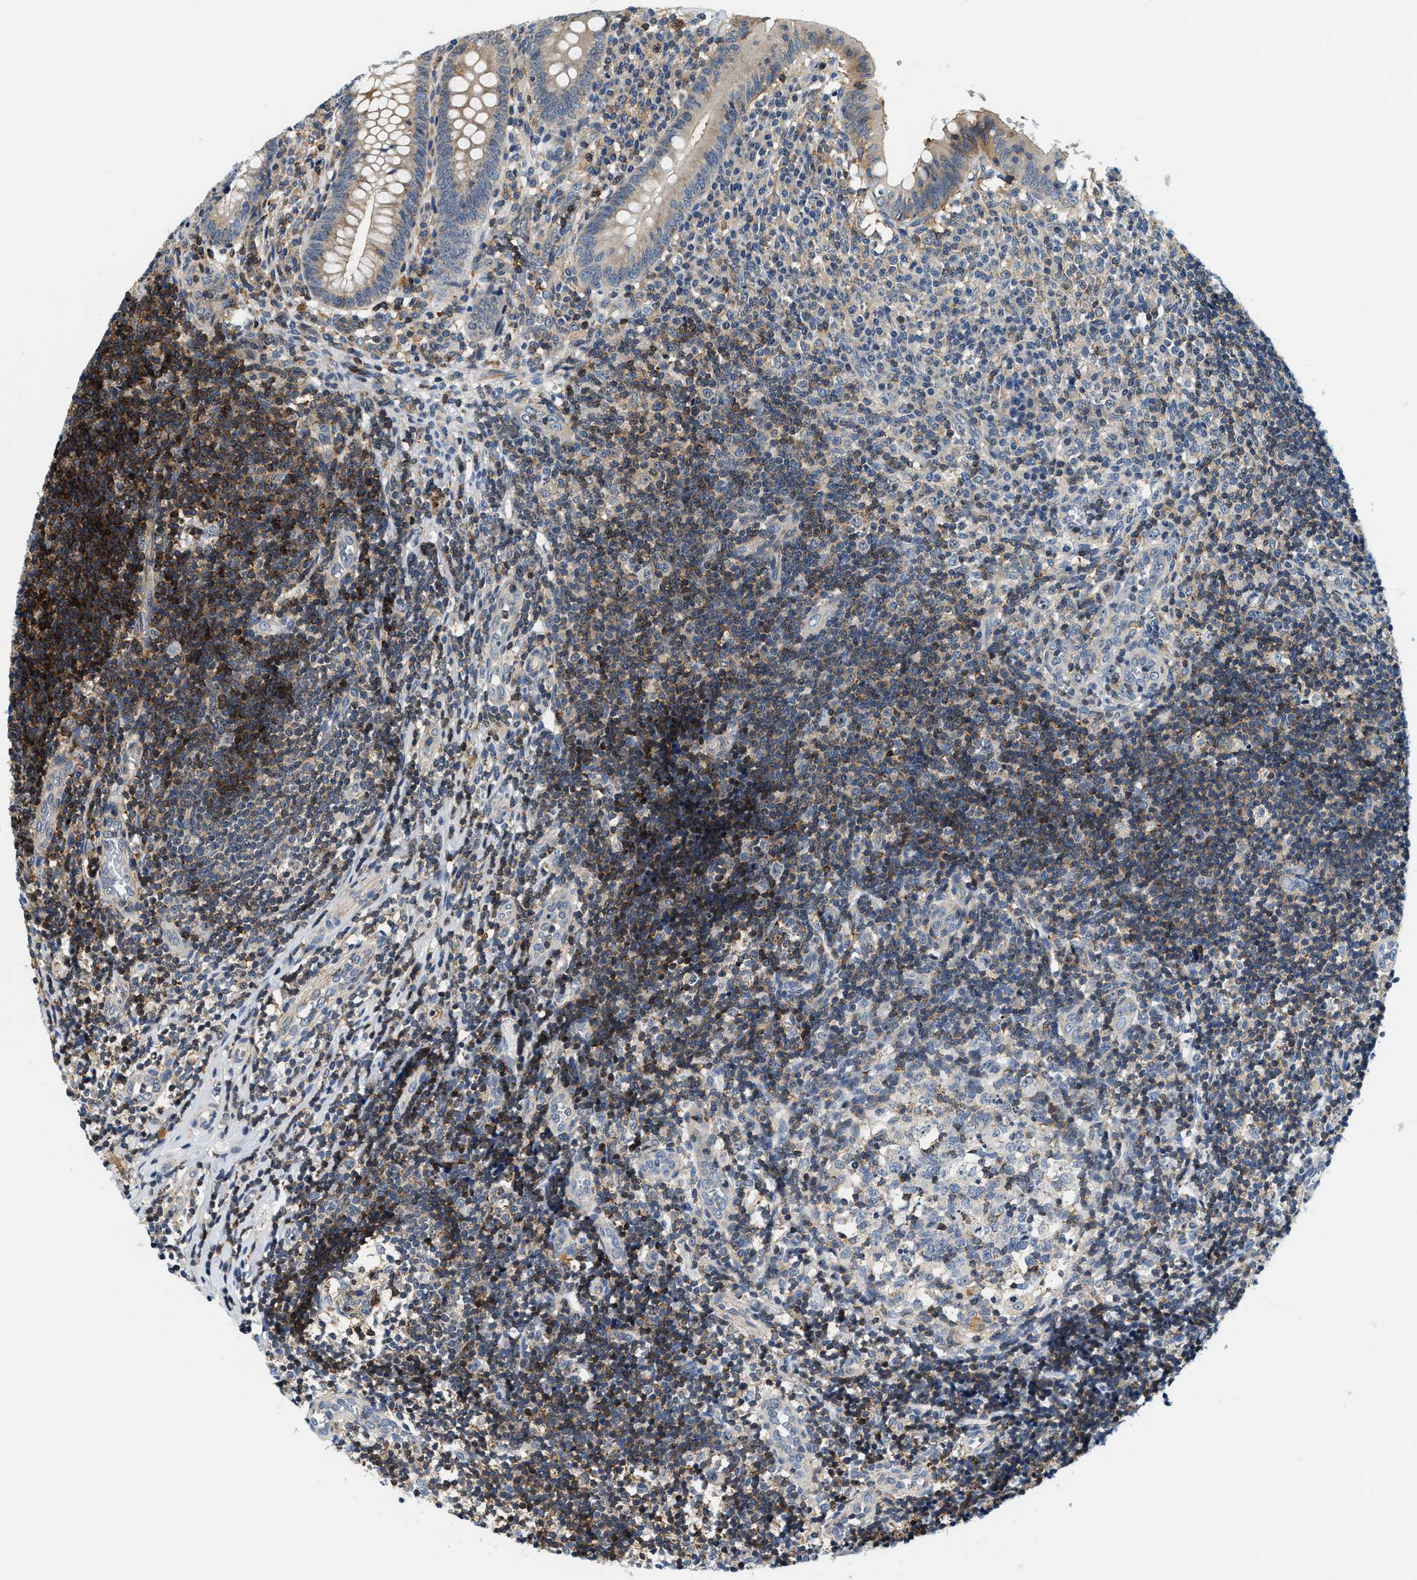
{"staining": {"intensity": "strong", "quantity": "<25%", "location": "cytoplasmic/membranous"}, "tissue": "appendix", "cell_type": "Glandular cells", "image_type": "normal", "snomed": [{"axis": "morphology", "description": "Normal tissue, NOS"}, {"axis": "topography", "description": "Appendix"}], "caption": "This photomicrograph displays normal appendix stained with immunohistochemistry (IHC) to label a protein in brown. The cytoplasmic/membranous of glandular cells show strong positivity for the protein. Nuclei are counter-stained blue.", "gene": "SAMD9", "patient": {"sex": "male", "age": 8}}